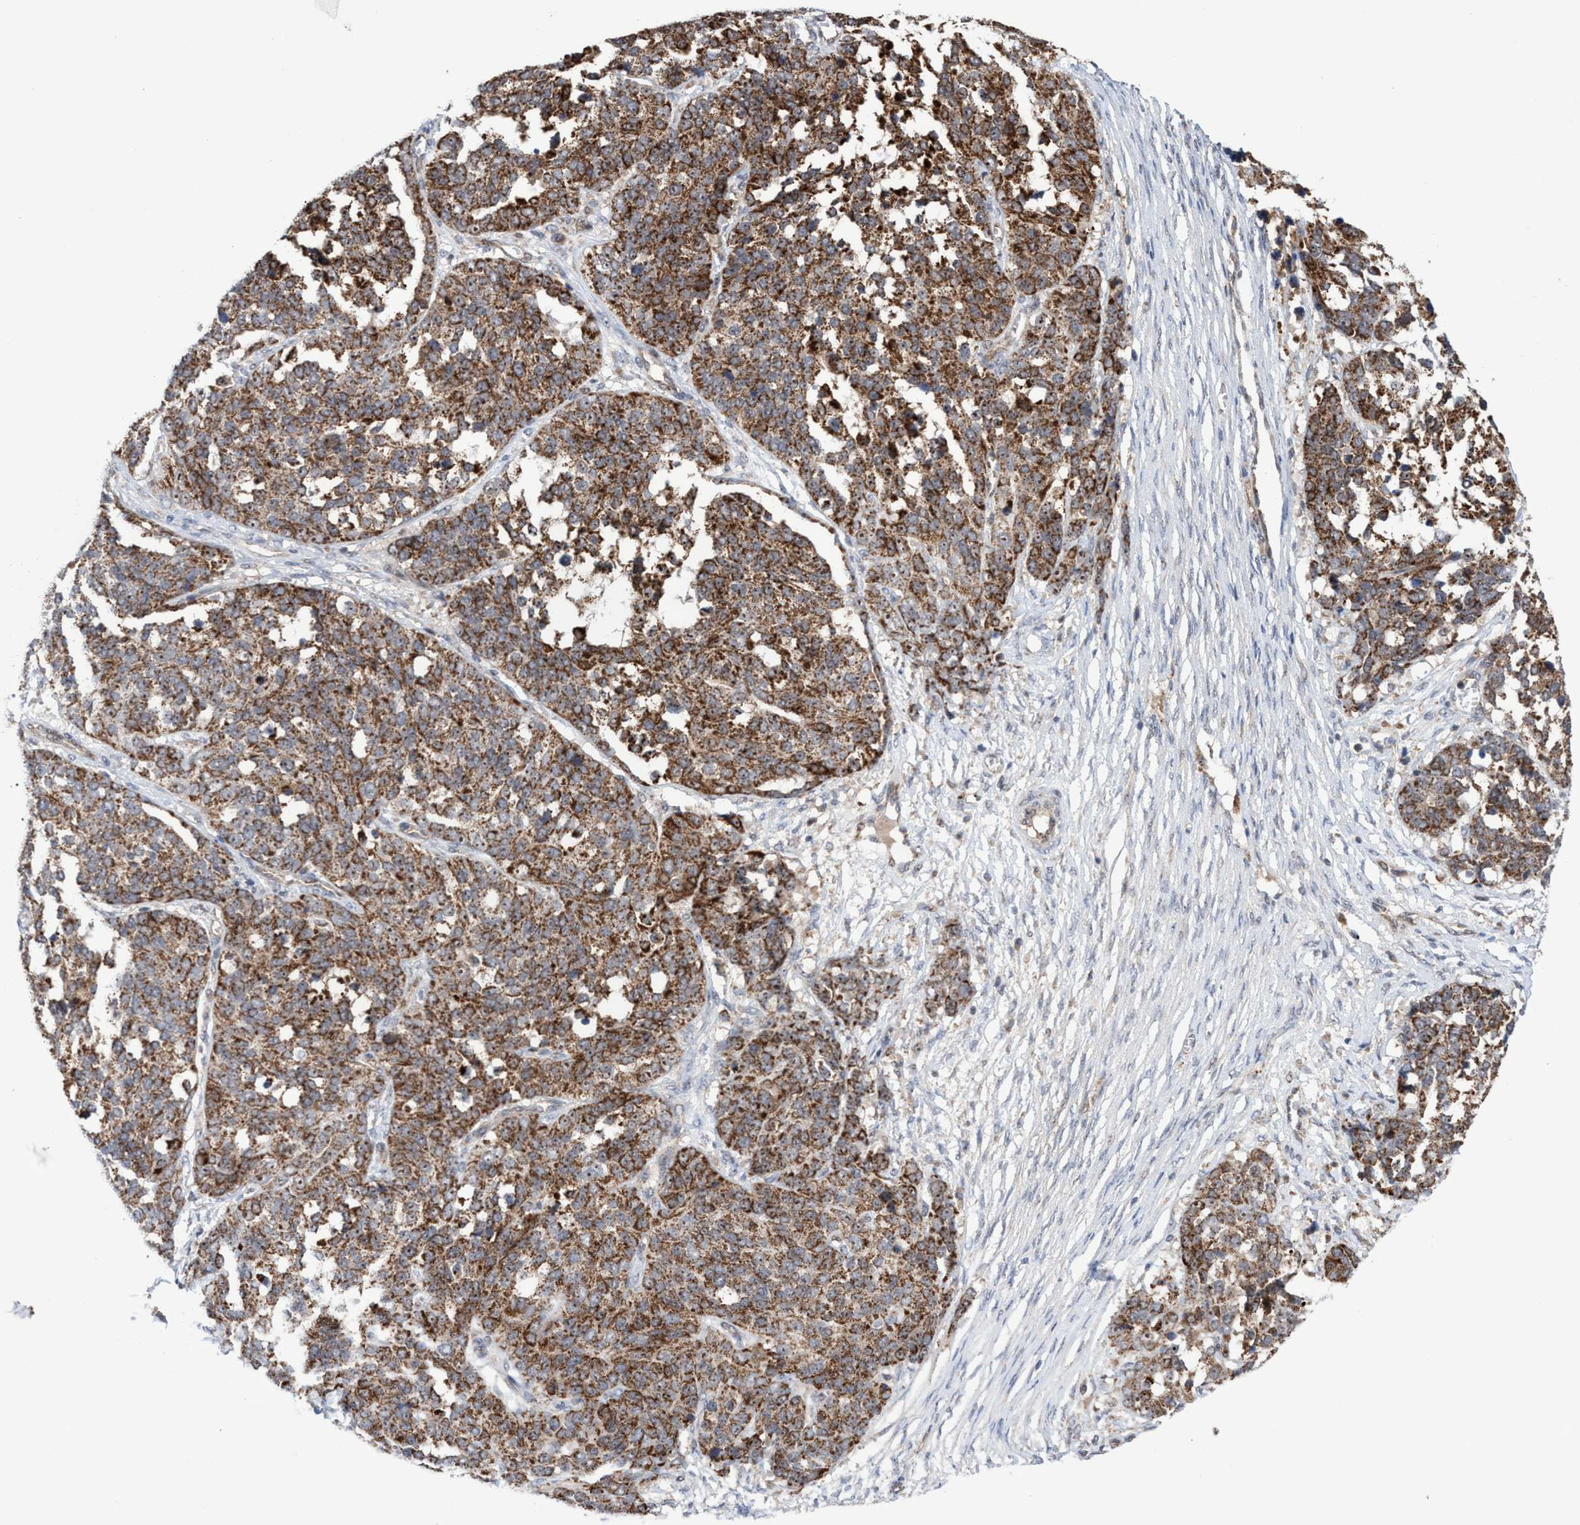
{"staining": {"intensity": "strong", "quantity": ">75%", "location": "cytoplasmic/membranous,nuclear"}, "tissue": "ovarian cancer", "cell_type": "Tumor cells", "image_type": "cancer", "snomed": [{"axis": "morphology", "description": "Cystadenocarcinoma, serous, NOS"}, {"axis": "topography", "description": "Ovary"}], "caption": "Protein positivity by immunohistochemistry (IHC) exhibits strong cytoplasmic/membranous and nuclear positivity in approximately >75% of tumor cells in ovarian cancer (serous cystadenocarcinoma).", "gene": "P2RY14", "patient": {"sex": "female", "age": 44}}